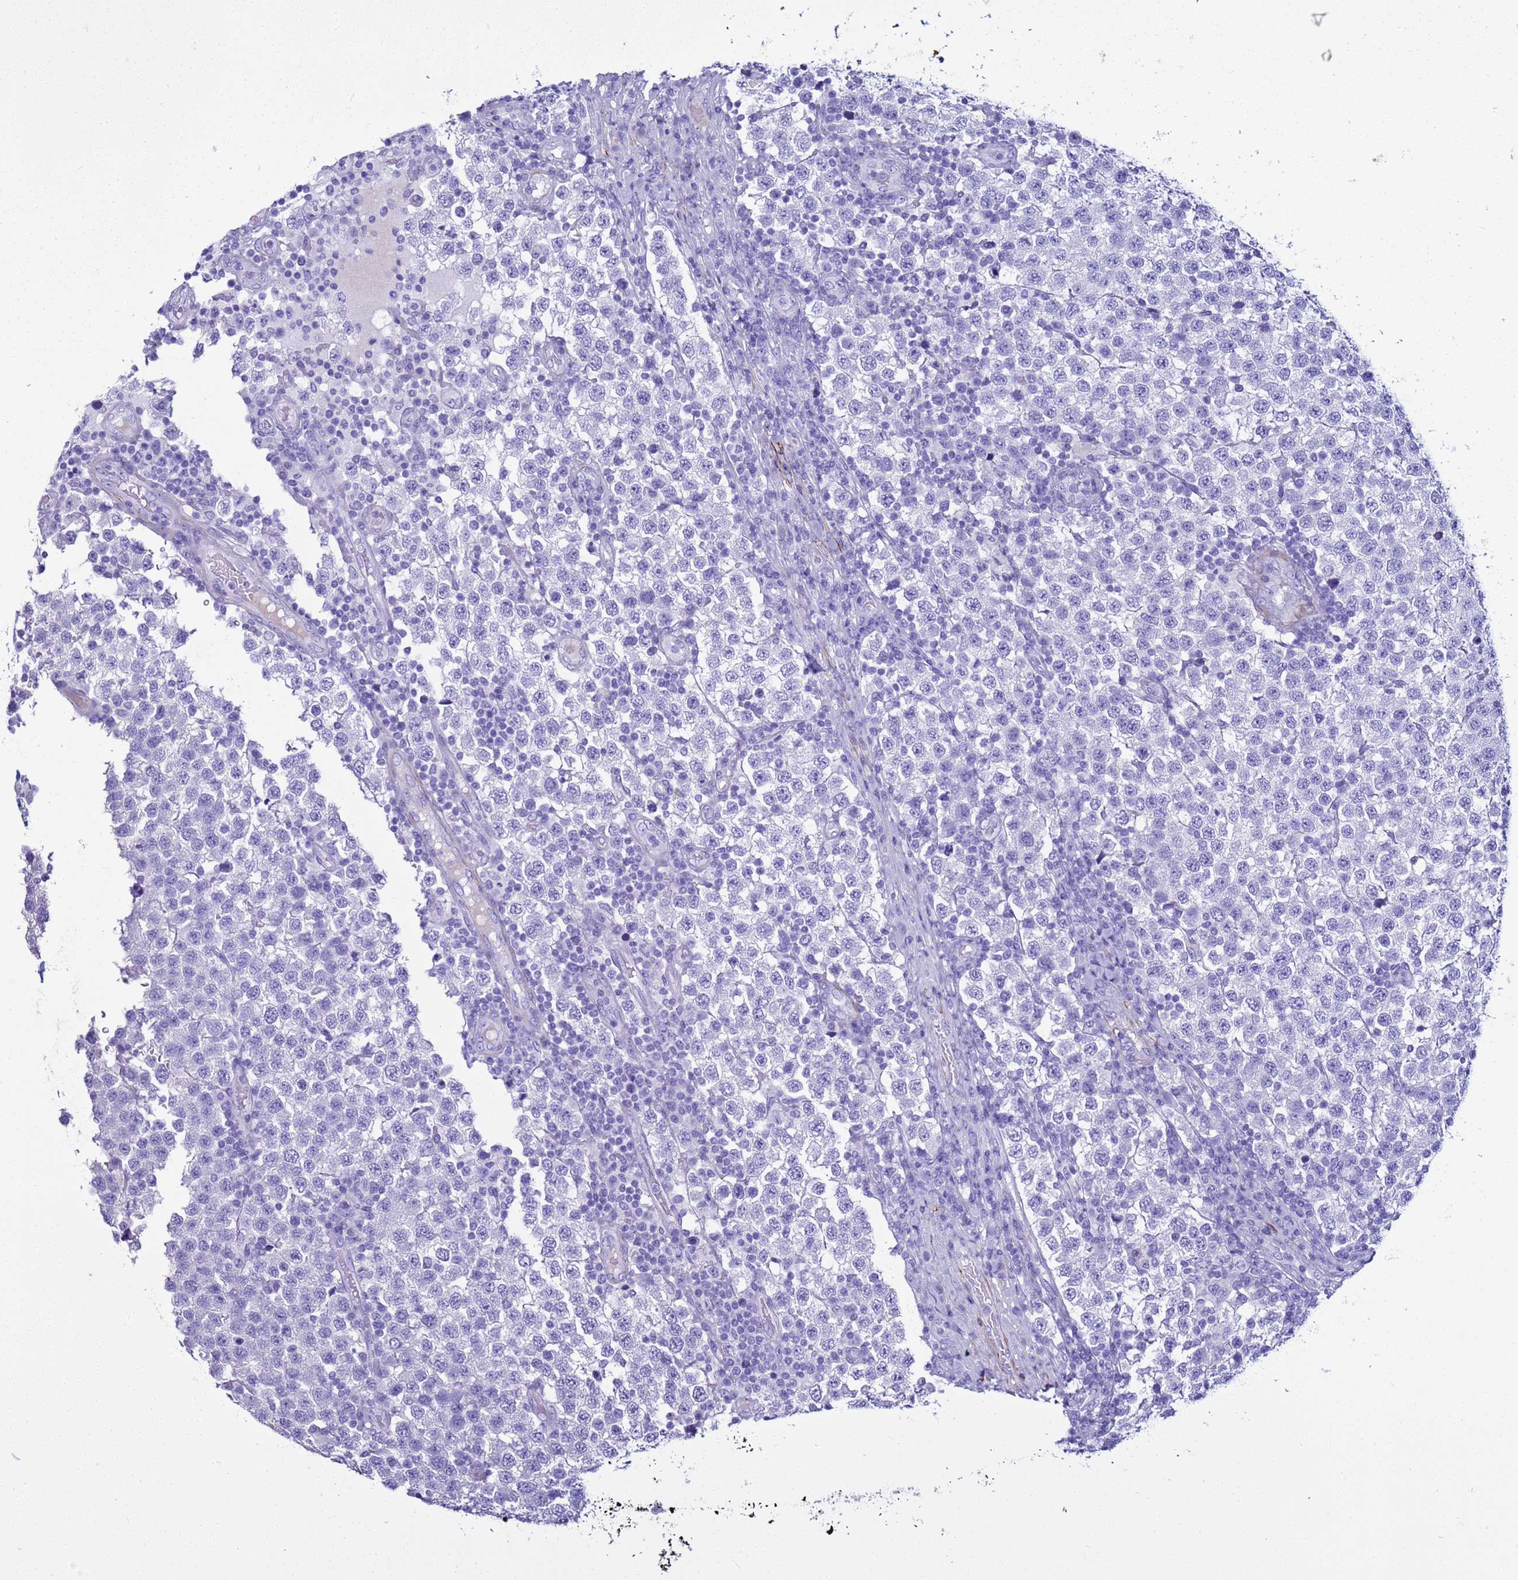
{"staining": {"intensity": "negative", "quantity": "none", "location": "none"}, "tissue": "testis cancer", "cell_type": "Tumor cells", "image_type": "cancer", "snomed": [{"axis": "morphology", "description": "Seminoma, NOS"}, {"axis": "topography", "description": "Testis"}], "caption": "Immunohistochemical staining of testis seminoma exhibits no significant expression in tumor cells.", "gene": "LCMT1", "patient": {"sex": "male", "age": 34}}